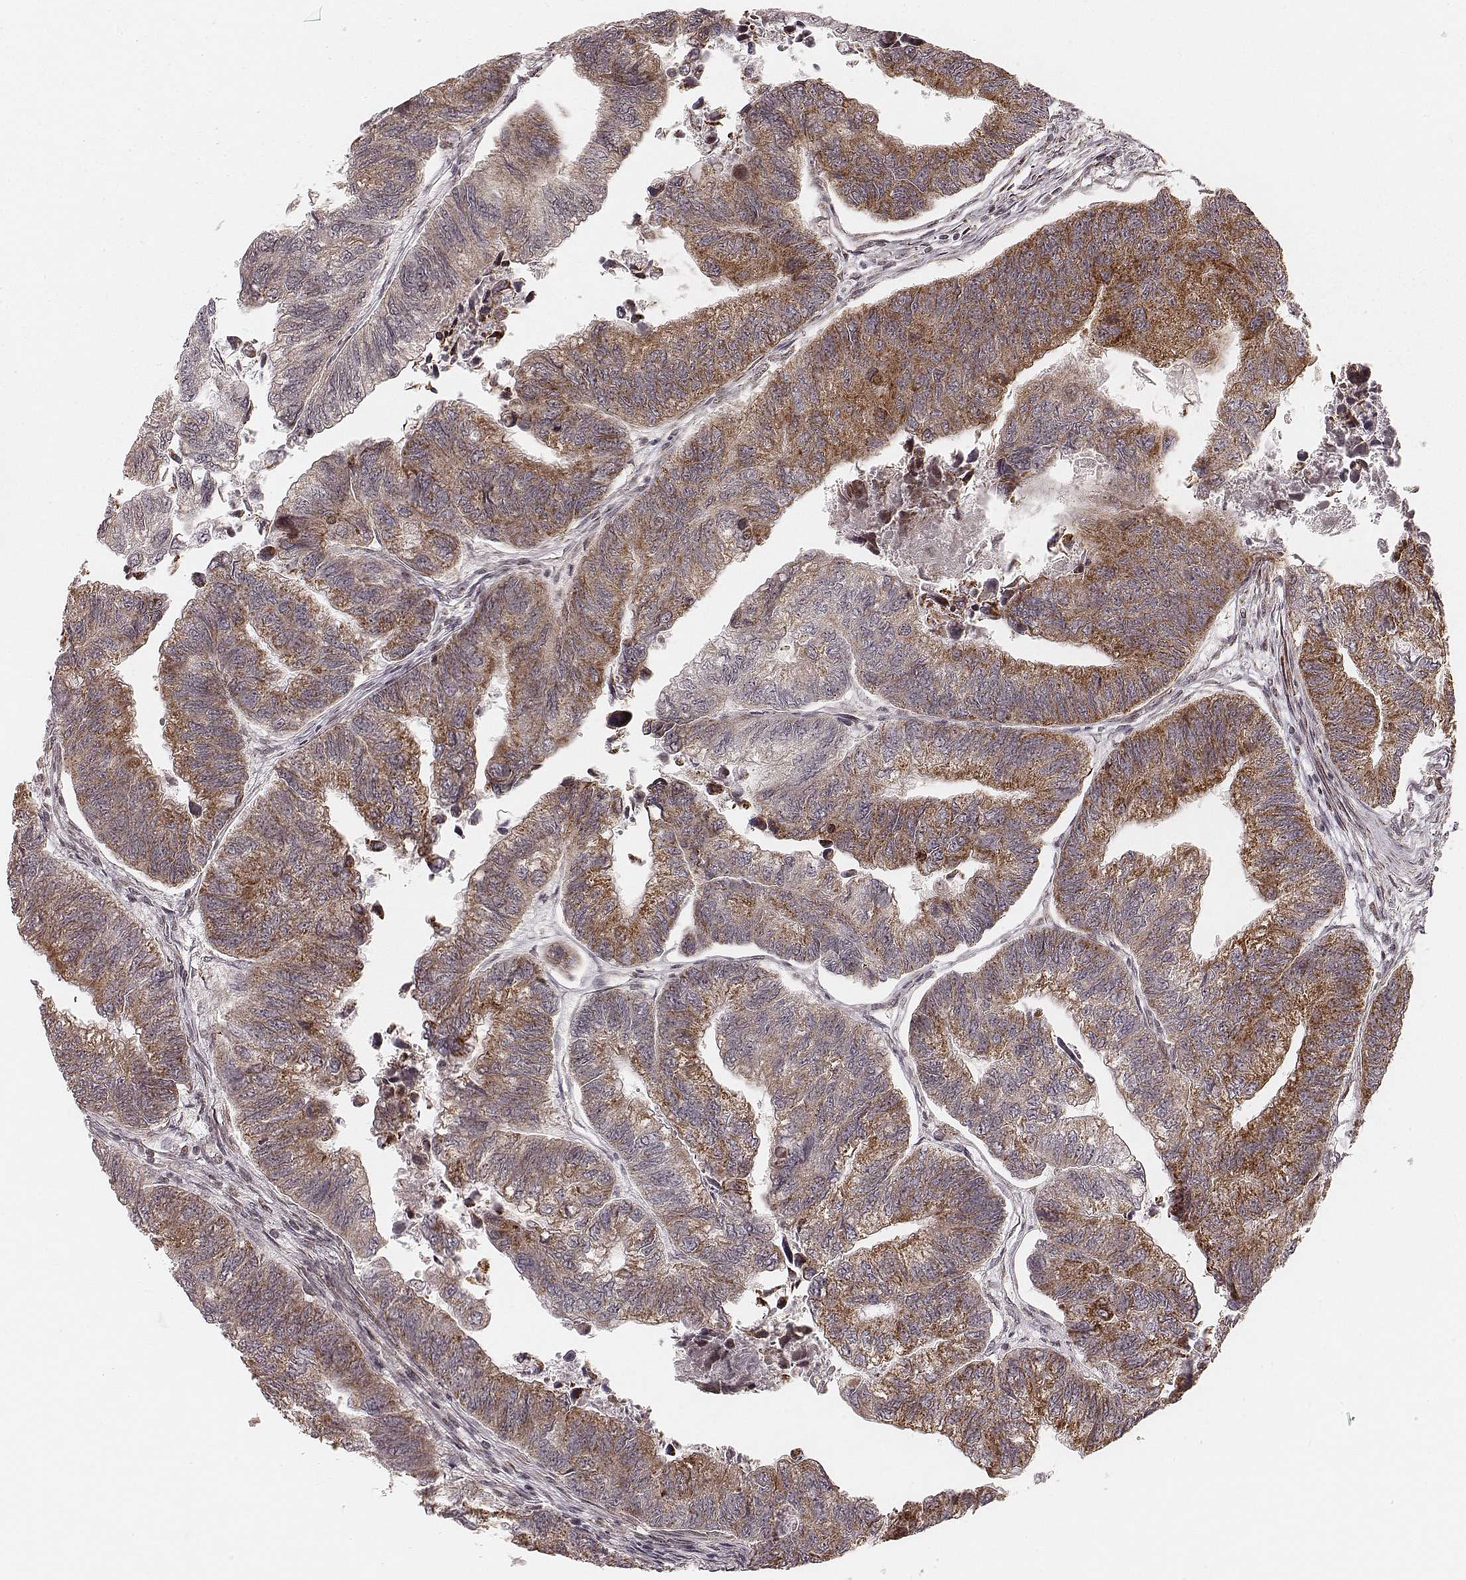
{"staining": {"intensity": "moderate", "quantity": ">75%", "location": "cytoplasmic/membranous"}, "tissue": "colorectal cancer", "cell_type": "Tumor cells", "image_type": "cancer", "snomed": [{"axis": "morphology", "description": "Adenocarcinoma, NOS"}, {"axis": "topography", "description": "Colon"}], "caption": "Colorectal adenocarcinoma tissue reveals moderate cytoplasmic/membranous staining in about >75% of tumor cells", "gene": "NDUFA7", "patient": {"sex": "female", "age": 65}}